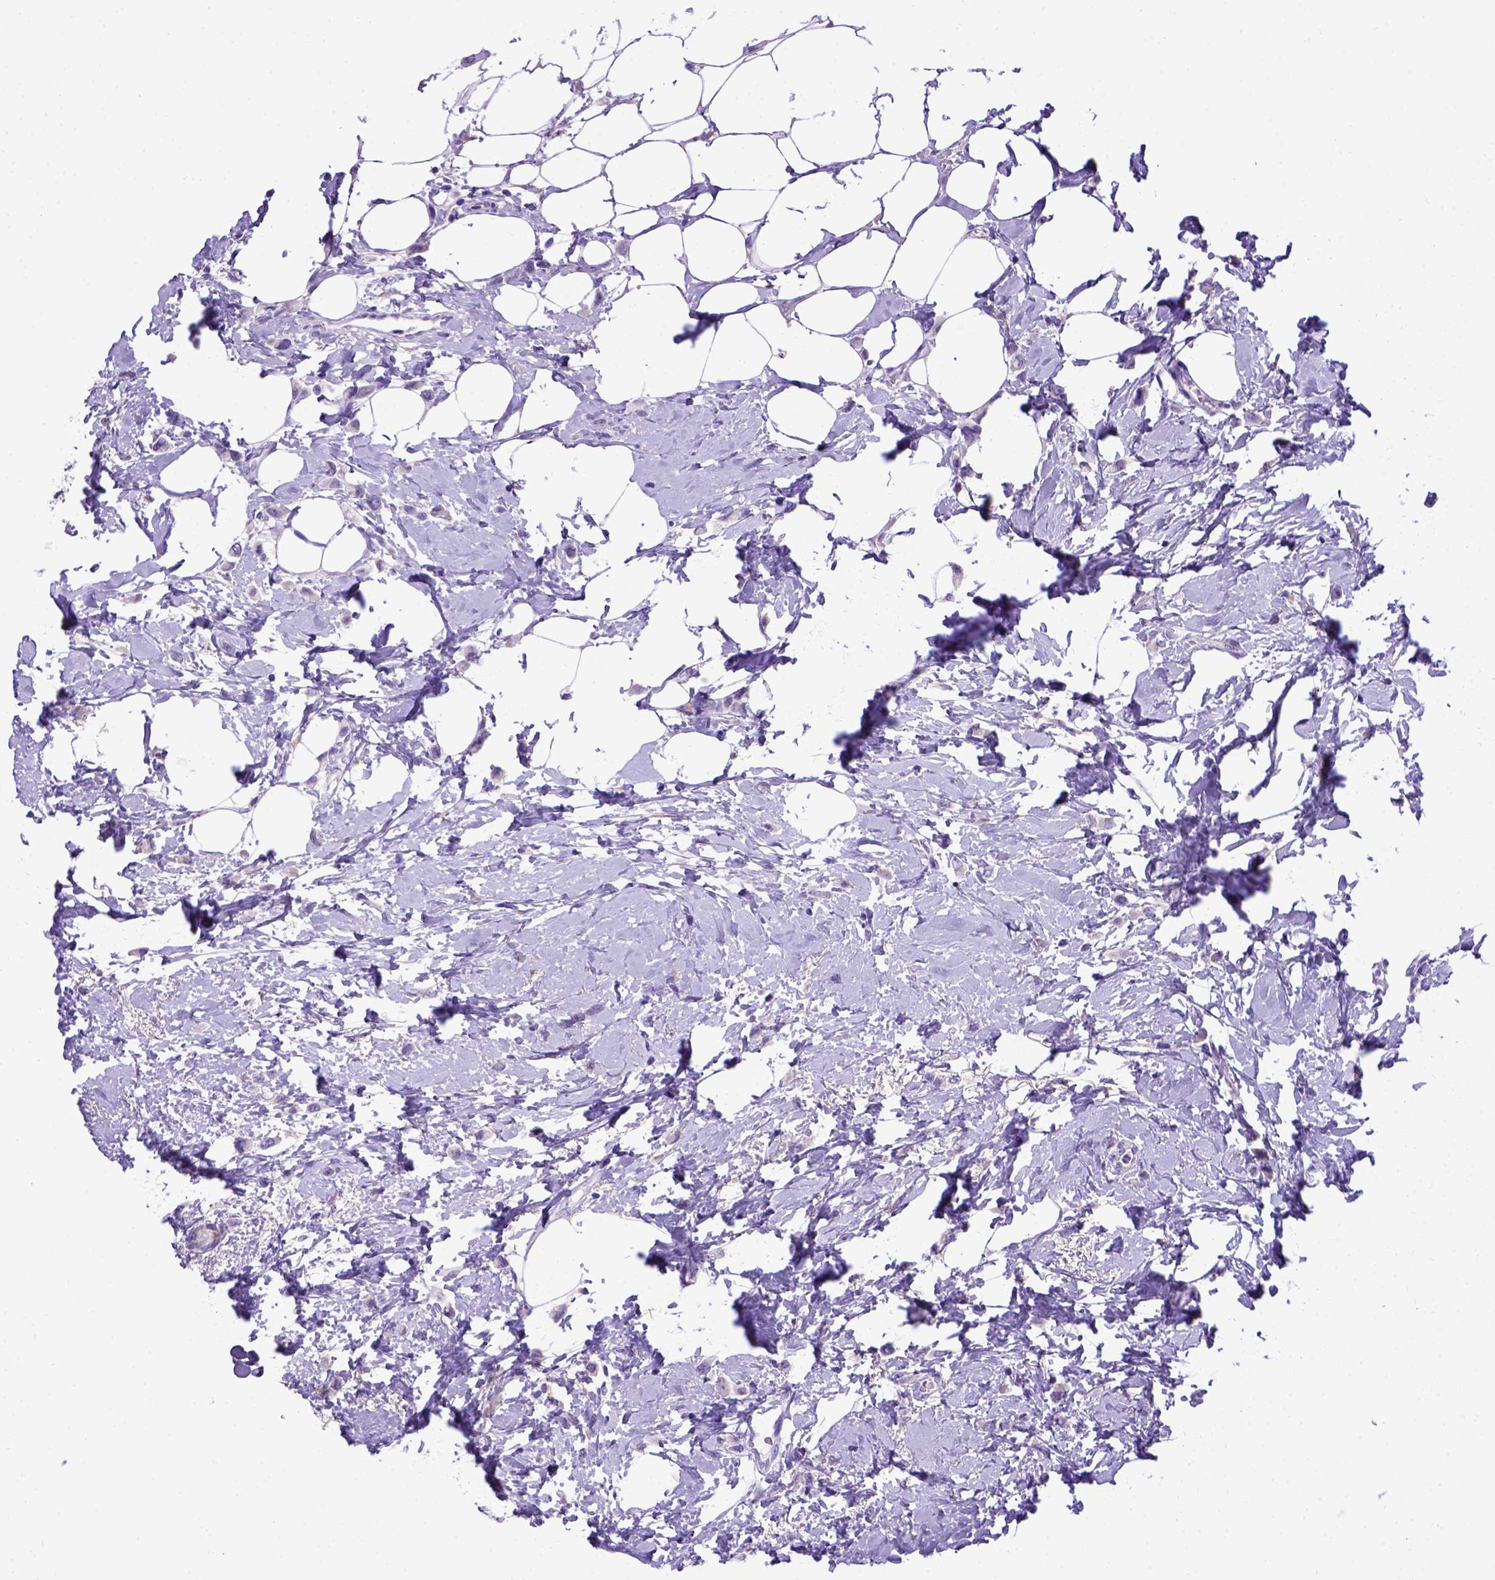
{"staining": {"intensity": "negative", "quantity": "none", "location": "none"}, "tissue": "breast cancer", "cell_type": "Tumor cells", "image_type": "cancer", "snomed": [{"axis": "morphology", "description": "Lobular carcinoma"}, {"axis": "topography", "description": "Breast"}], "caption": "The immunohistochemistry (IHC) image has no significant staining in tumor cells of breast lobular carcinoma tissue.", "gene": "PTGES", "patient": {"sex": "female", "age": 66}}